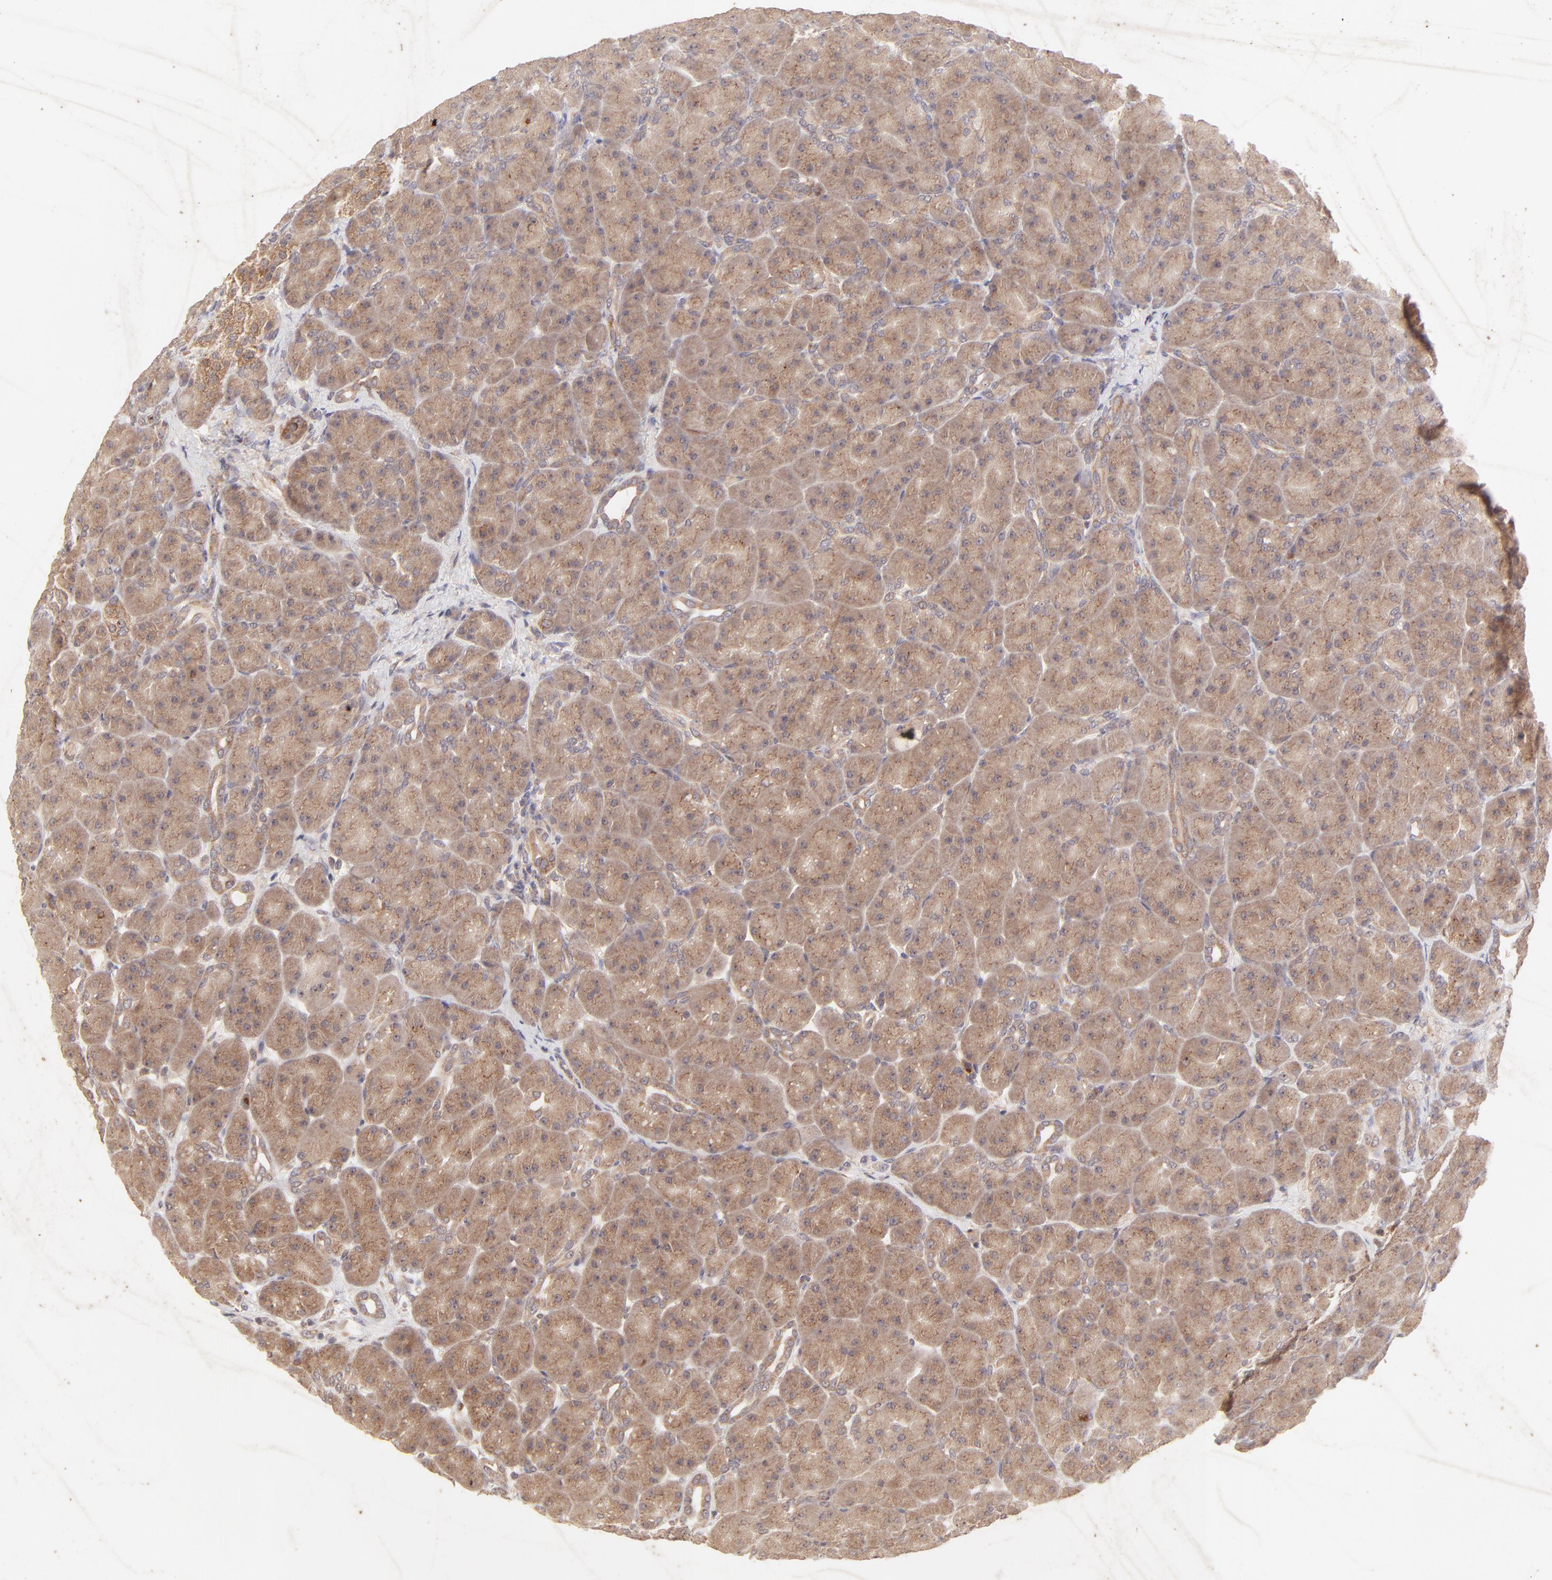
{"staining": {"intensity": "moderate", "quantity": ">75%", "location": "cytoplasmic/membranous"}, "tissue": "pancreas", "cell_type": "Exocrine glandular cells", "image_type": "normal", "snomed": [{"axis": "morphology", "description": "Normal tissue, NOS"}, {"axis": "topography", "description": "Pancreas"}], "caption": "Protein expression analysis of normal human pancreas reveals moderate cytoplasmic/membranous staining in about >75% of exocrine glandular cells. The staining is performed using DAB brown chromogen to label protein expression. The nuclei are counter-stained blue using hematoxylin.", "gene": "TNRC6B", "patient": {"sex": "male", "age": 66}}